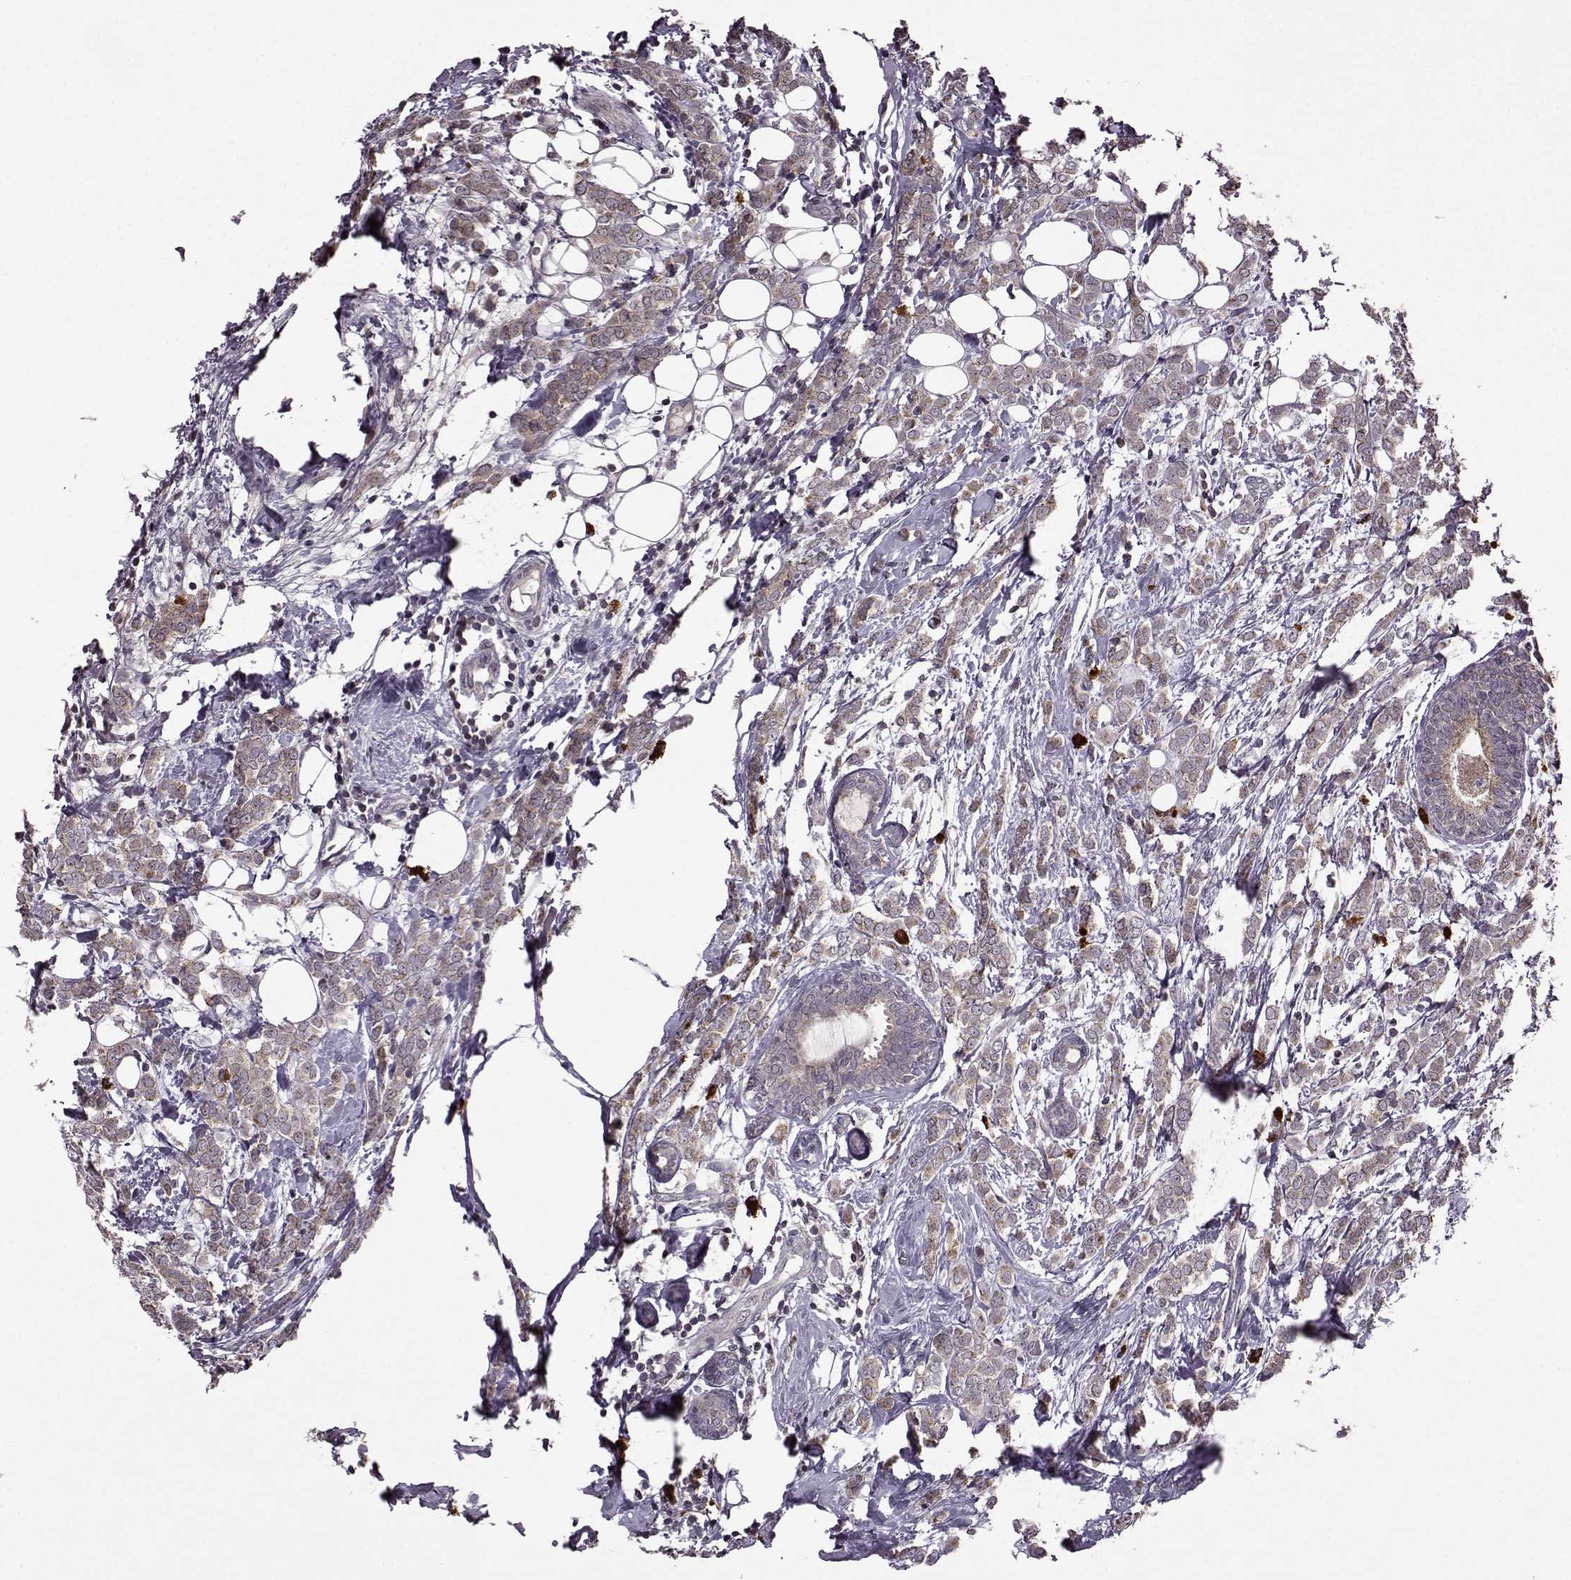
{"staining": {"intensity": "weak", "quantity": "25%-75%", "location": "cytoplasmic/membranous"}, "tissue": "breast cancer", "cell_type": "Tumor cells", "image_type": "cancer", "snomed": [{"axis": "morphology", "description": "Lobular carcinoma"}, {"axis": "topography", "description": "Breast"}], "caption": "Protein analysis of lobular carcinoma (breast) tissue displays weak cytoplasmic/membranous expression in approximately 25%-75% of tumor cells.", "gene": "TRMU", "patient": {"sex": "female", "age": 49}}